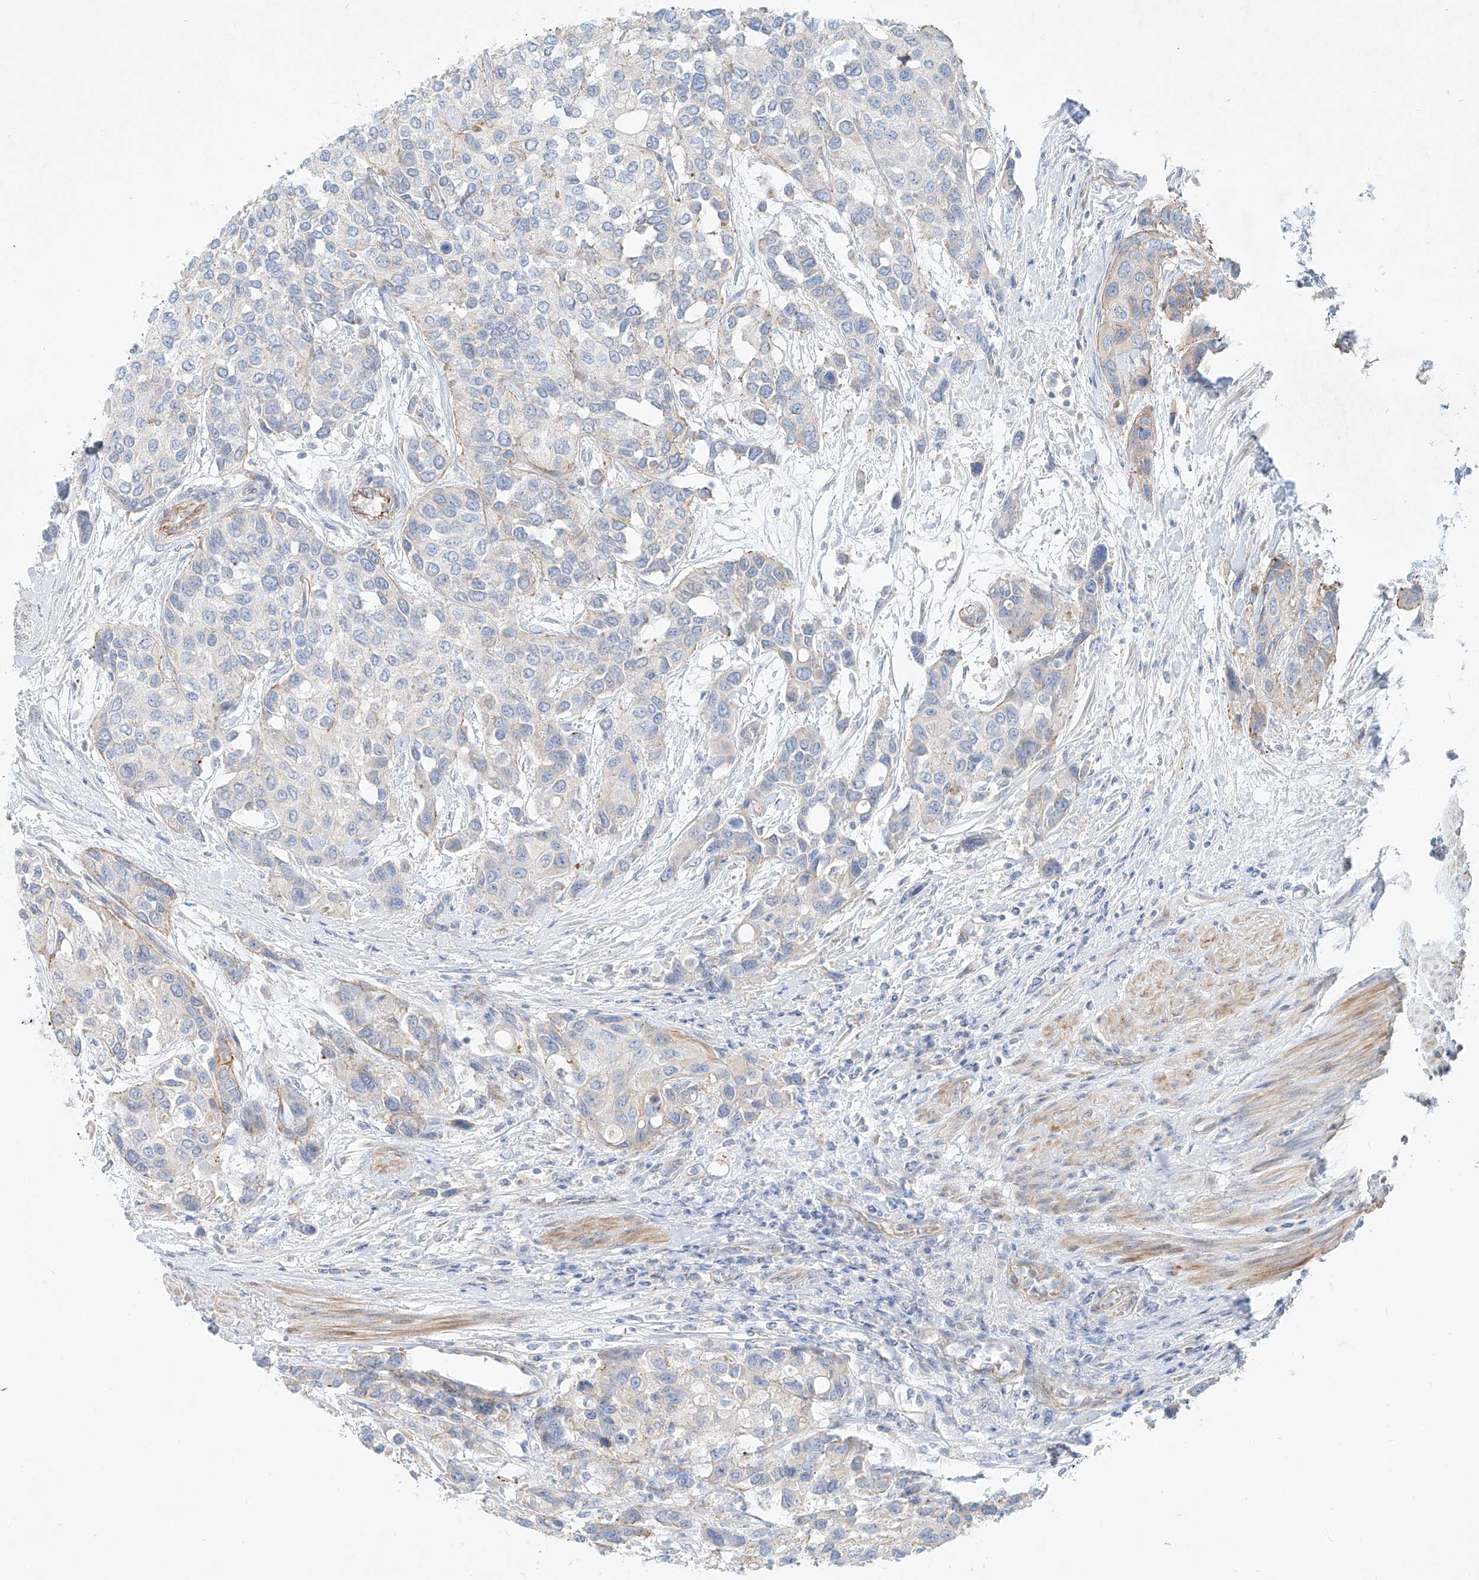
{"staining": {"intensity": "negative", "quantity": "none", "location": "none"}, "tissue": "urothelial cancer", "cell_type": "Tumor cells", "image_type": "cancer", "snomed": [{"axis": "morphology", "description": "Normal tissue, NOS"}, {"axis": "morphology", "description": "Urothelial carcinoma, High grade"}, {"axis": "topography", "description": "Vascular tissue"}, {"axis": "topography", "description": "Urinary bladder"}], "caption": "A high-resolution micrograph shows immunohistochemistry staining of urothelial carcinoma (high-grade), which reveals no significant staining in tumor cells.", "gene": "AJM1", "patient": {"sex": "female", "age": 56}}